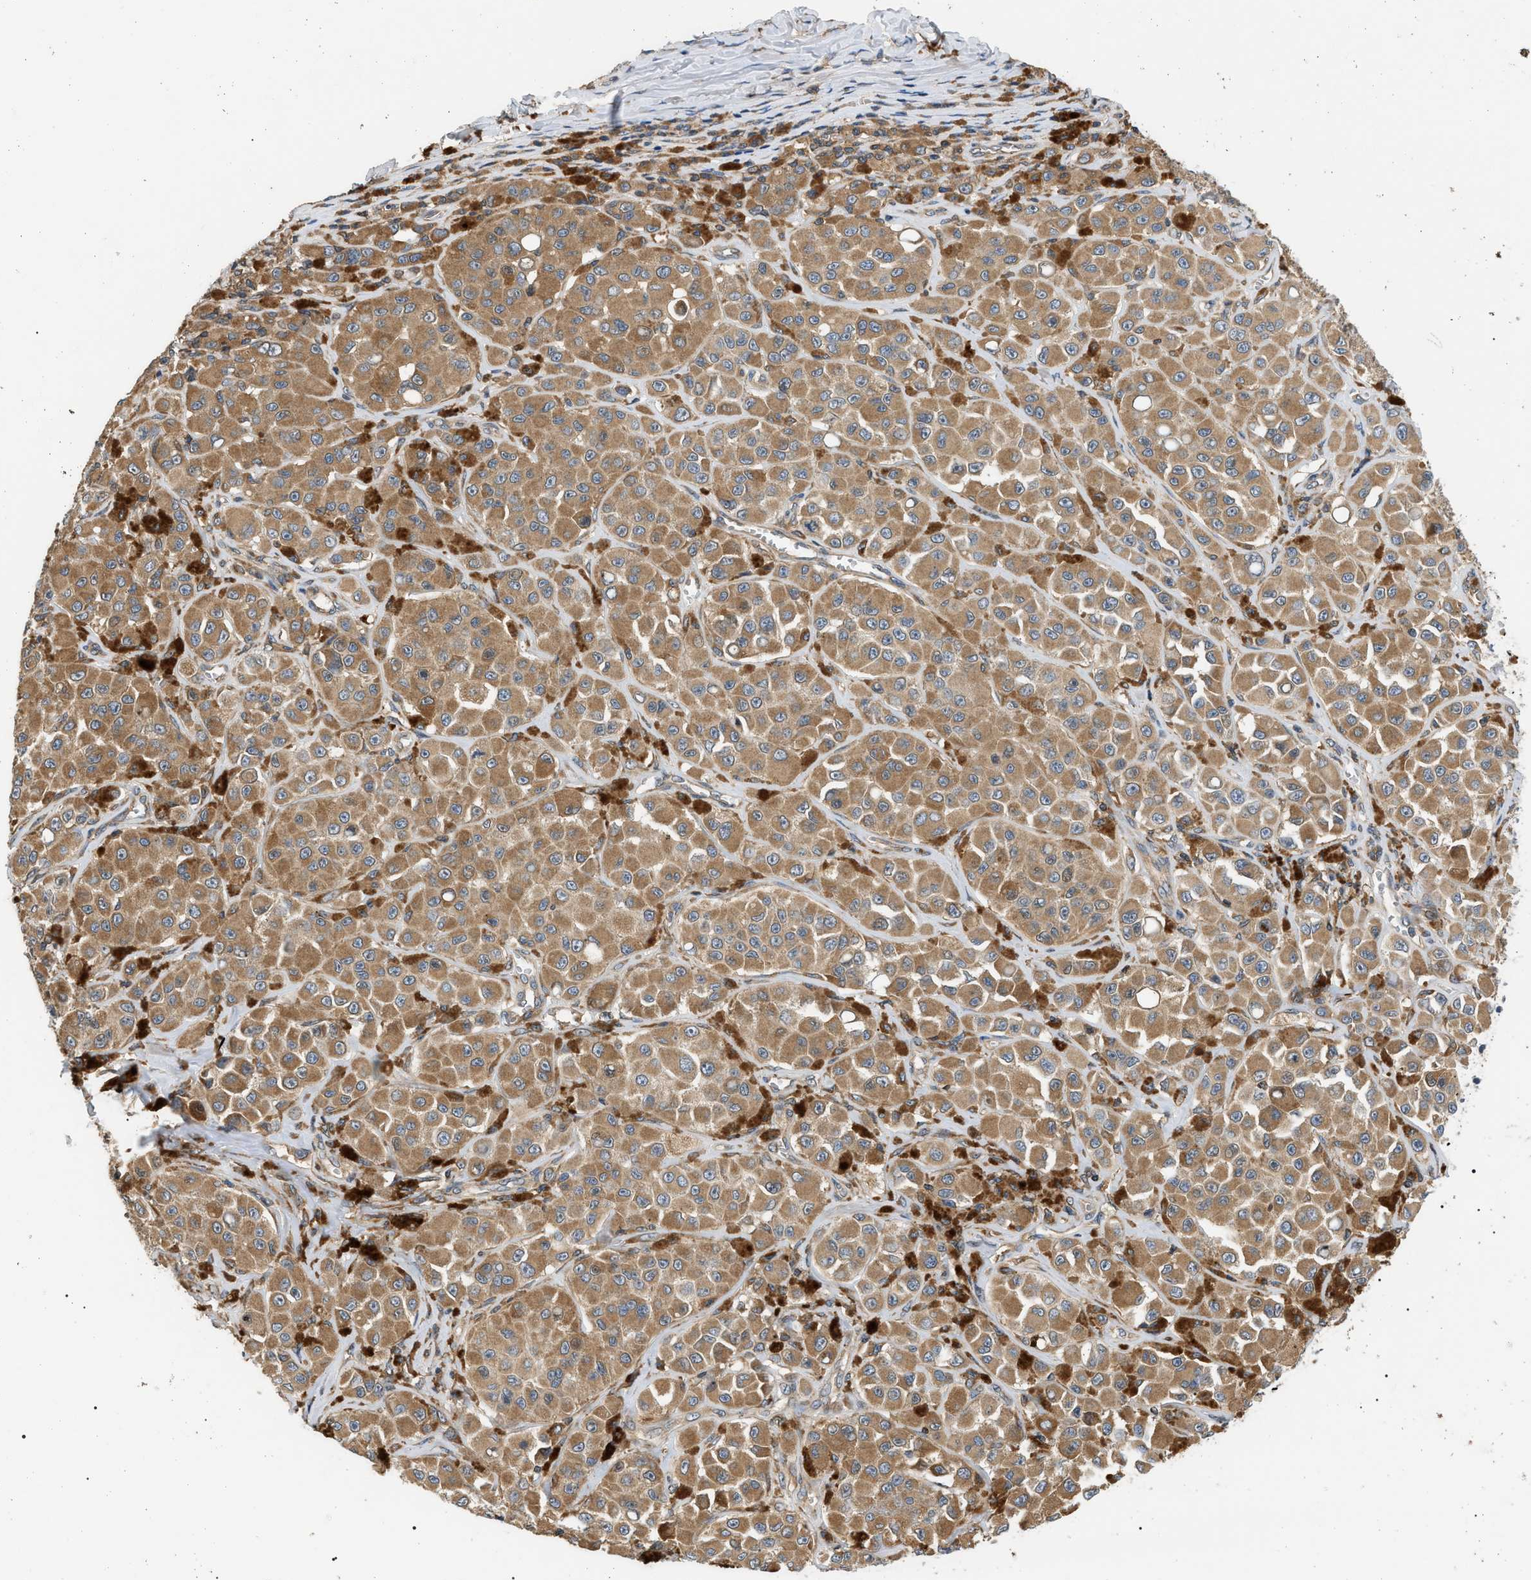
{"staining": {"intensity": "moderate", "quantity": ">75%", "location": "cytoplasmic/membranous"}, "tissue": "melanoma", "cell_type": "Tumor cells", "image_type": "cancer", "snomed": [{"axis": "morphology", "description": "Malignant melanoma, NOS"}, {"axis": "topography", "description": "Skin"}], "caption": "Moderate cytoplasmic/membranous positivity is appreciated in about >75% of tumor cells in melanoma. The staining was performed using DAB to visualize the protein expression in brown, while the nuclei were stained in blue with hematoxylin (Magnification: 20x).", "gene": "PPM1B", "patient": {"sex": "male", "age": 84}}